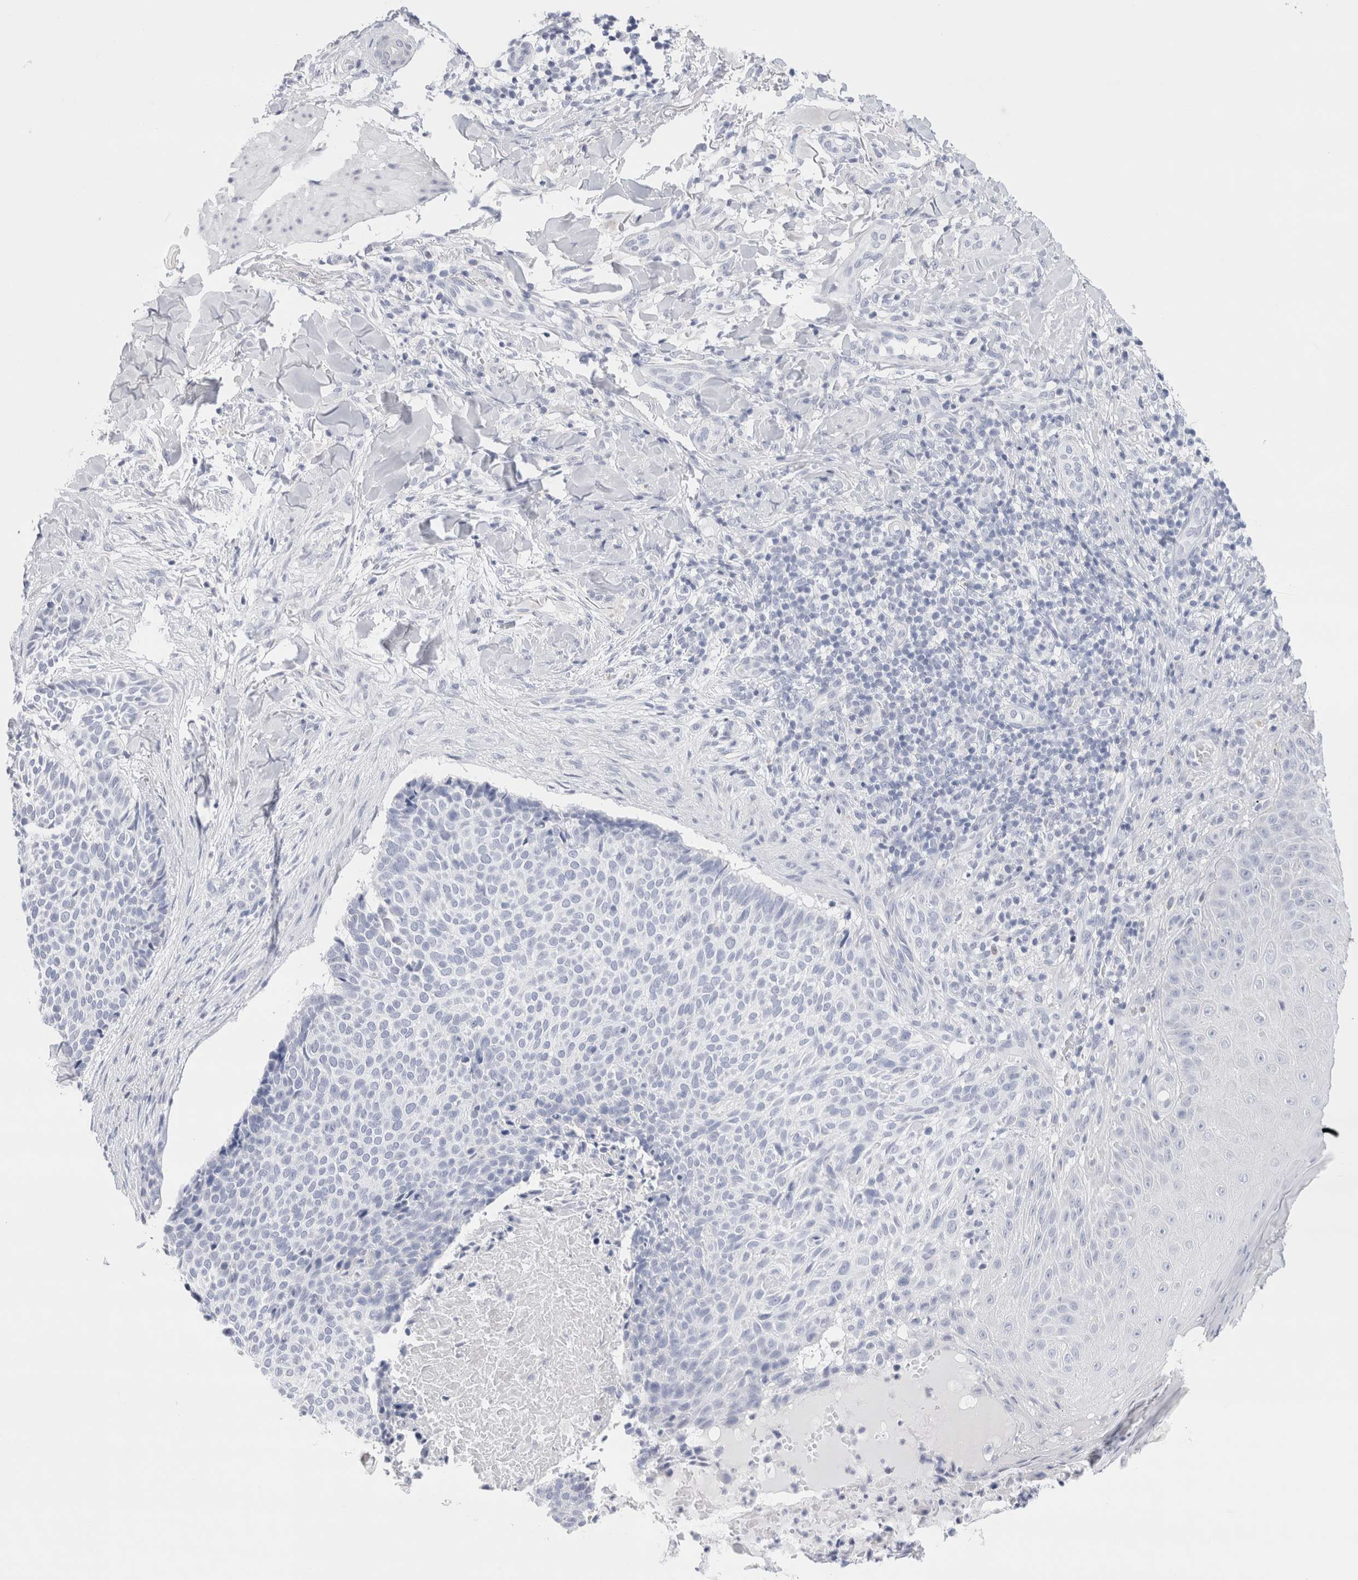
{"staining": {"intensity": "negative", "quantity": "none", "location": "none"}, "tissue": "skin cancer", "cell_type": "Tumor cells", "image_type": "cancer", "snomed": [{"axis": "morphology", "description": "Normal tissue, NOS"}, {"axis": "morphology", "description": "Basal cell carcinoma"}, {"axis": "topography", "description": "Skin"}], "caption": "High magnification brightfield microscopy of skin cancer (basal cell carcinoma) stained with DAB (3,3'-diaminobenzidine) (brown) and counterstained with hematoxylin (blue): tumor cells show no significant staining.", "gene": "ECHDC2", "patient": {"sex": "male", "age": 67}}